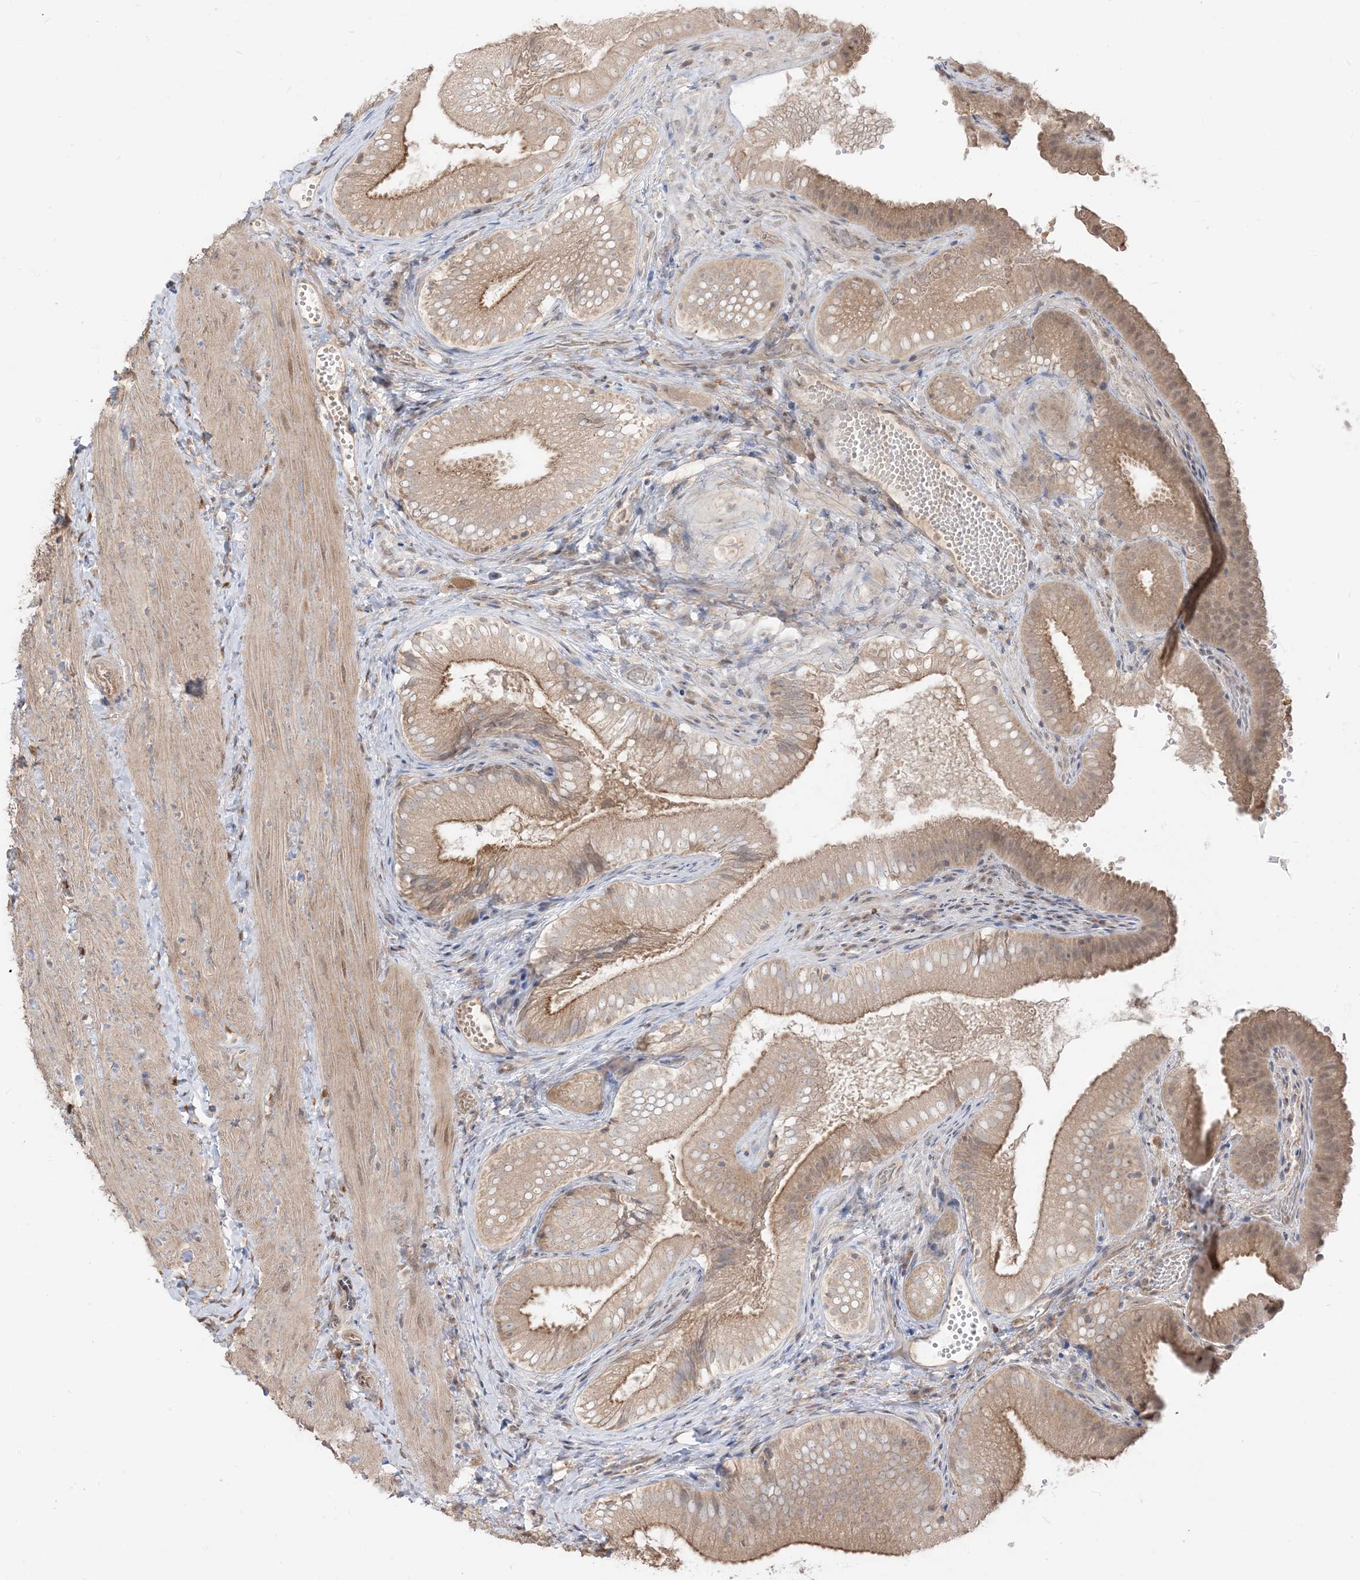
{"staining": {"intensity": "moderate", "quantity": ">75%", "location": "cytoplasmic/membranous"}, "tissue": "gallbladder", "cell_type": "Glandular cells", "image_type": "normal", "snomed": [{"axis": "morphology", "description": "Normal tissue, NOS"}, {"axis": "topography", "description": "Gallbladder"}], "caption": "Brown immunohistochemical staining in normal gallbladder shows moderate cytoplasmic/membranous positivity in about >75% of glandular cells.", "gene": "TBCC", "patient": {"sex": "female", "age": 30}}